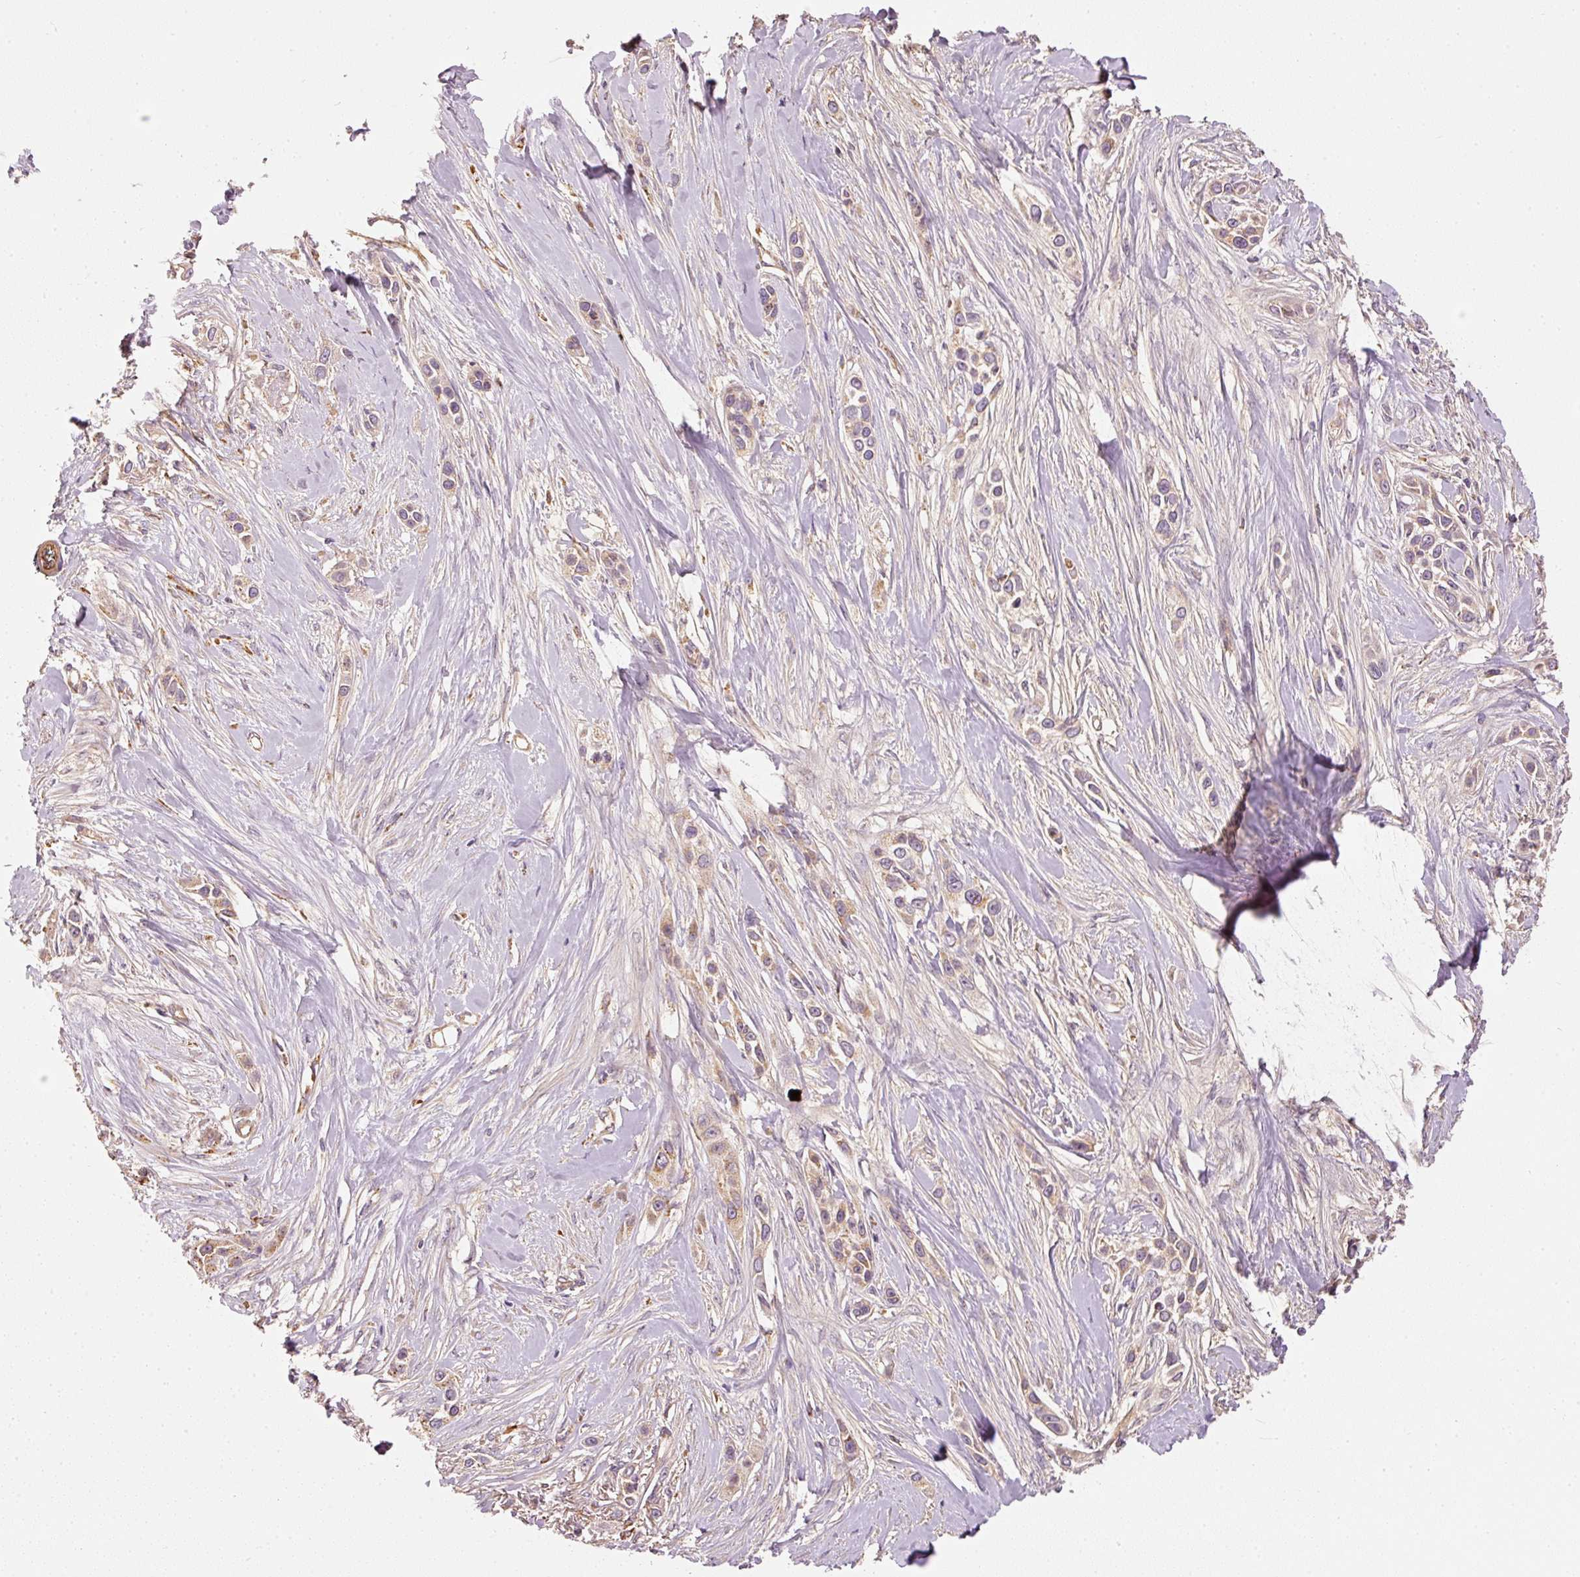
{"staining": {"intensity": "moderate", "quantity": "25%-75%", "location": "cytoplasmic/membranous"}, "tissue": "skin cancer", "cell_type": "Tumor cells", "image_type": "cancer", "snomed": [{"axis": "morphology", "description": "Squamous cell carcinoma, NOS"}, {"axis": "topography", "description": "Skin"}], "caption": "About 25%-75% of tumor cells in human squamous cell carcinoma (skin) exhibit moderate cytoplasmic/membranous protein expression as visualized by brown immunohistochemical staining.", "gene": "MTHFD1L", "patient": {"sex": "female", "age": 69}}